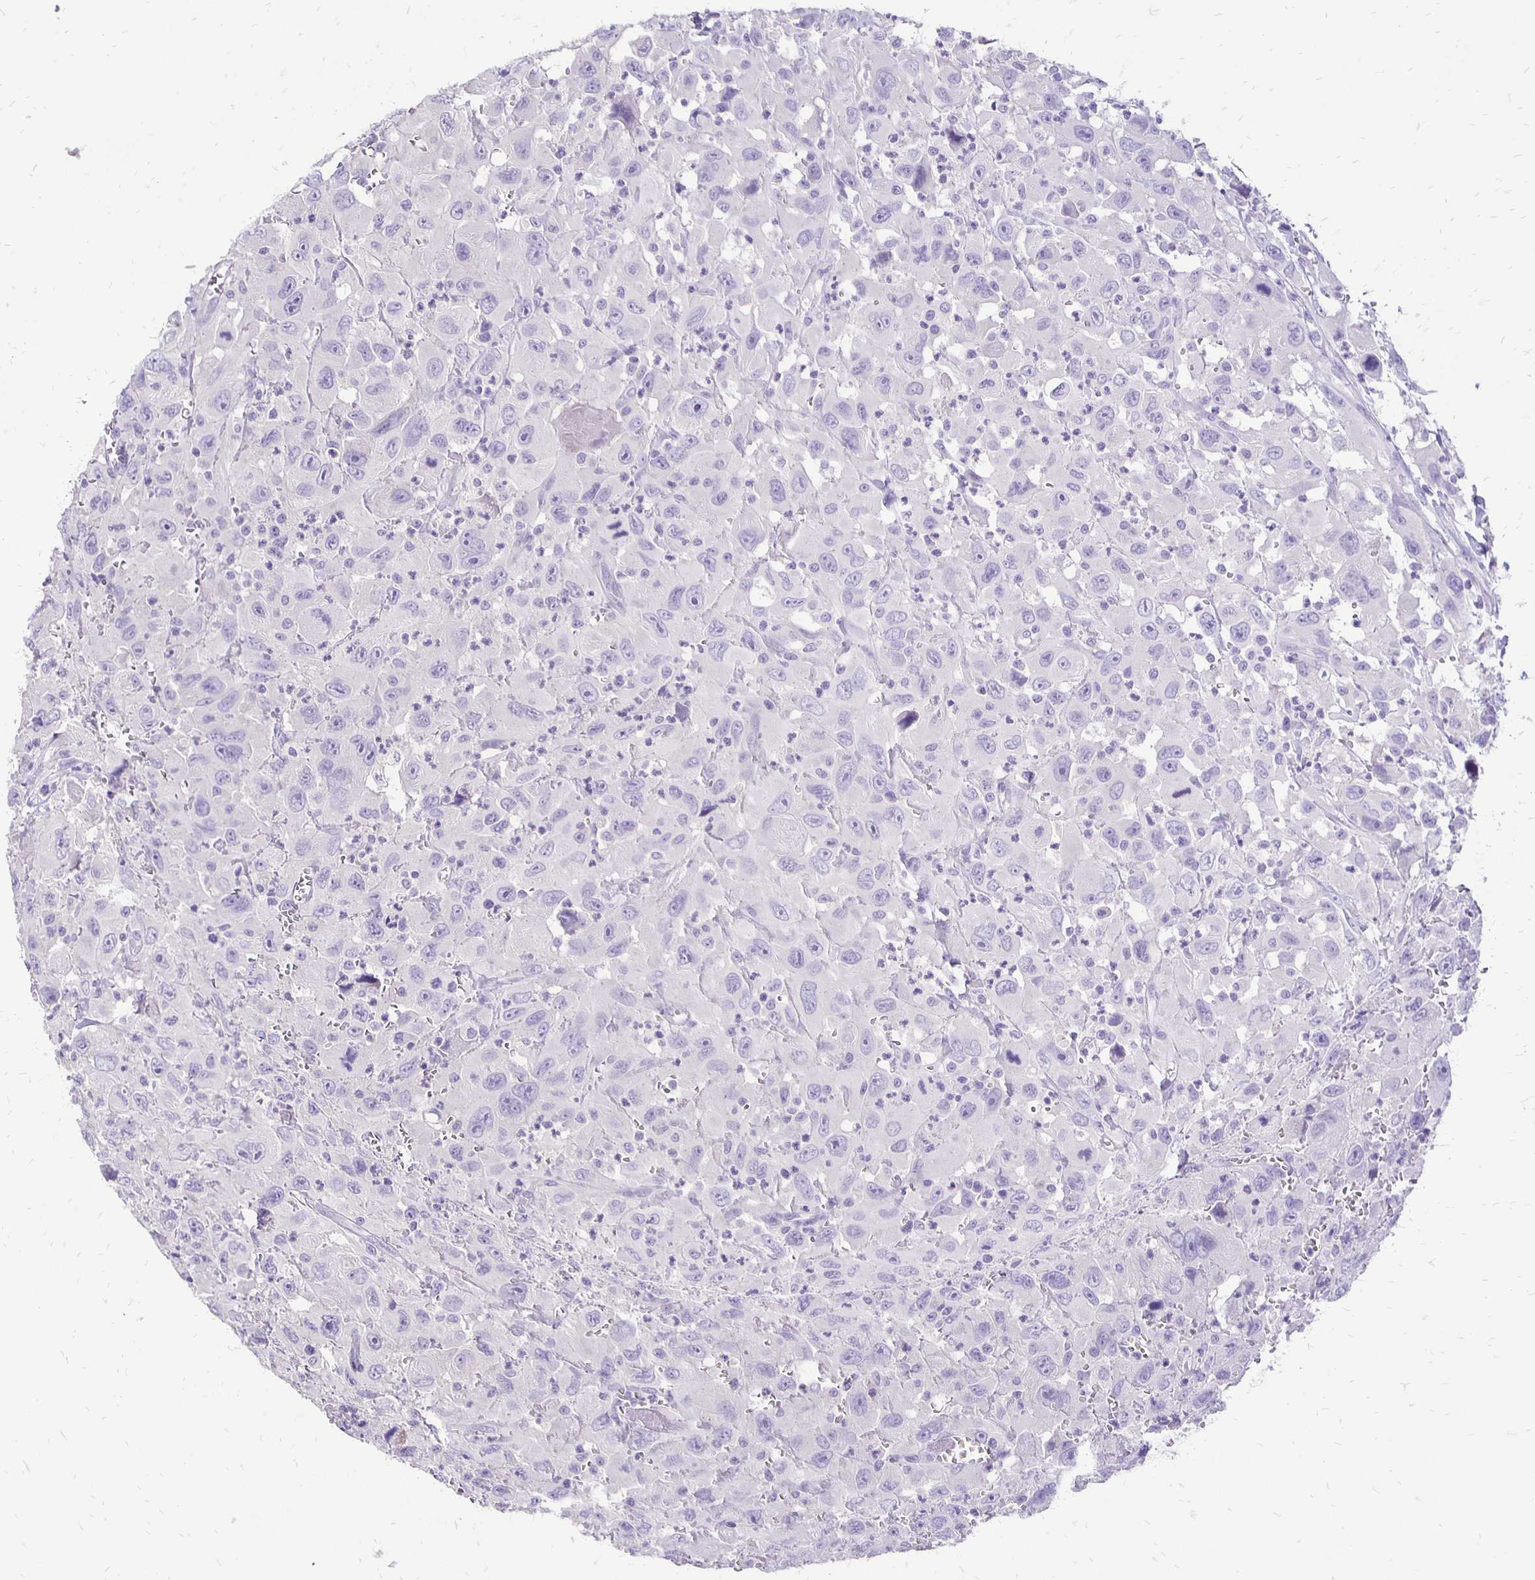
{"staining": {"intensity": "negative", "quantity": "none", "location": "none"}, "tissue": "head and neck cancer", "cell_type": "Tumor cells", "image_type": "cancer", "snomed": [{"axis": "morphology", "description": "Squamous cell carcinoma, NOS"}, {"axis": "morphology", "description": "Squamous cell carcinoma, metastatic, NOS"}, {"axis": "topography", "description": "Oral tissue"}, {"axis": "topography", "description": "Head-Neck"}], "caption": "An image of human head and neck squamous cell carcinoma is negative for staining in tumor cells.", "gene": "ANKRD45", "patient": {"sex": "female", "age": 85}}